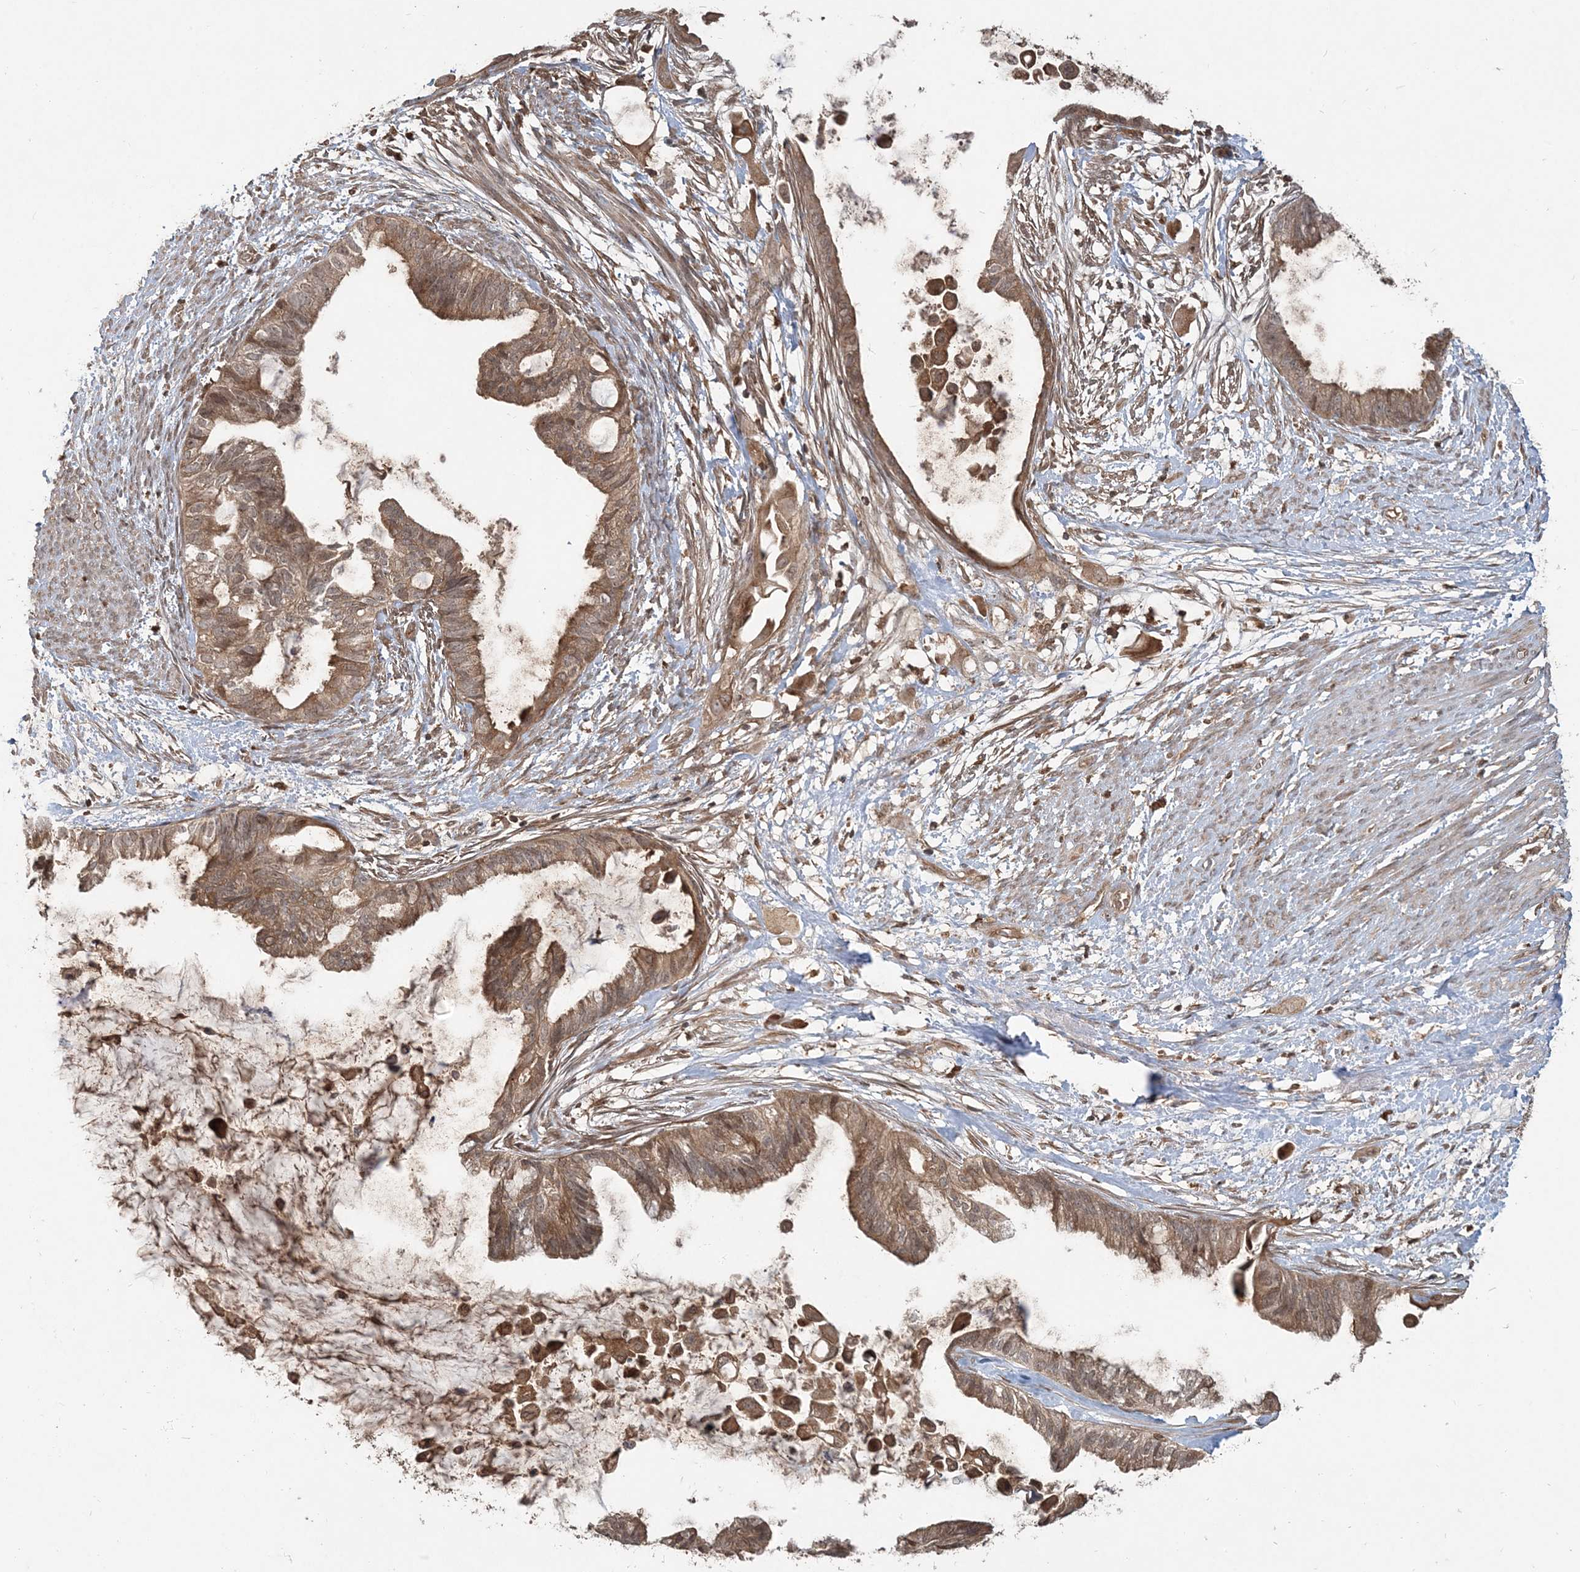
{"staining": {"intensity": "moderate", "quantity": ">75%", "location": "cytoplasmic/membranous"}, "tissue": "cervical cancer", "cell_type": "Tumor cells", "image_type": "cancer", "snomed": [{"axis": "morphology", "description": "Normal tissue, NOS"}, {"axis": "morphology", "description": "Adenocarcinoma, NOS"}, {"axis": "topography", "description": "Cervix"}, {"axis": "topography", "description": "Endometrium"}], "caption": "Immunohistochemical staining of human cervical cancer reveals medium levels of moderate cytoplasmic/membranous protein positivity in approximately >75% of tumor cells. (DAB IHC, brown staining for protein, blue staining for nuclei).", "gene": "CAB39", "patient": {"sex": "female", "age": 86}}